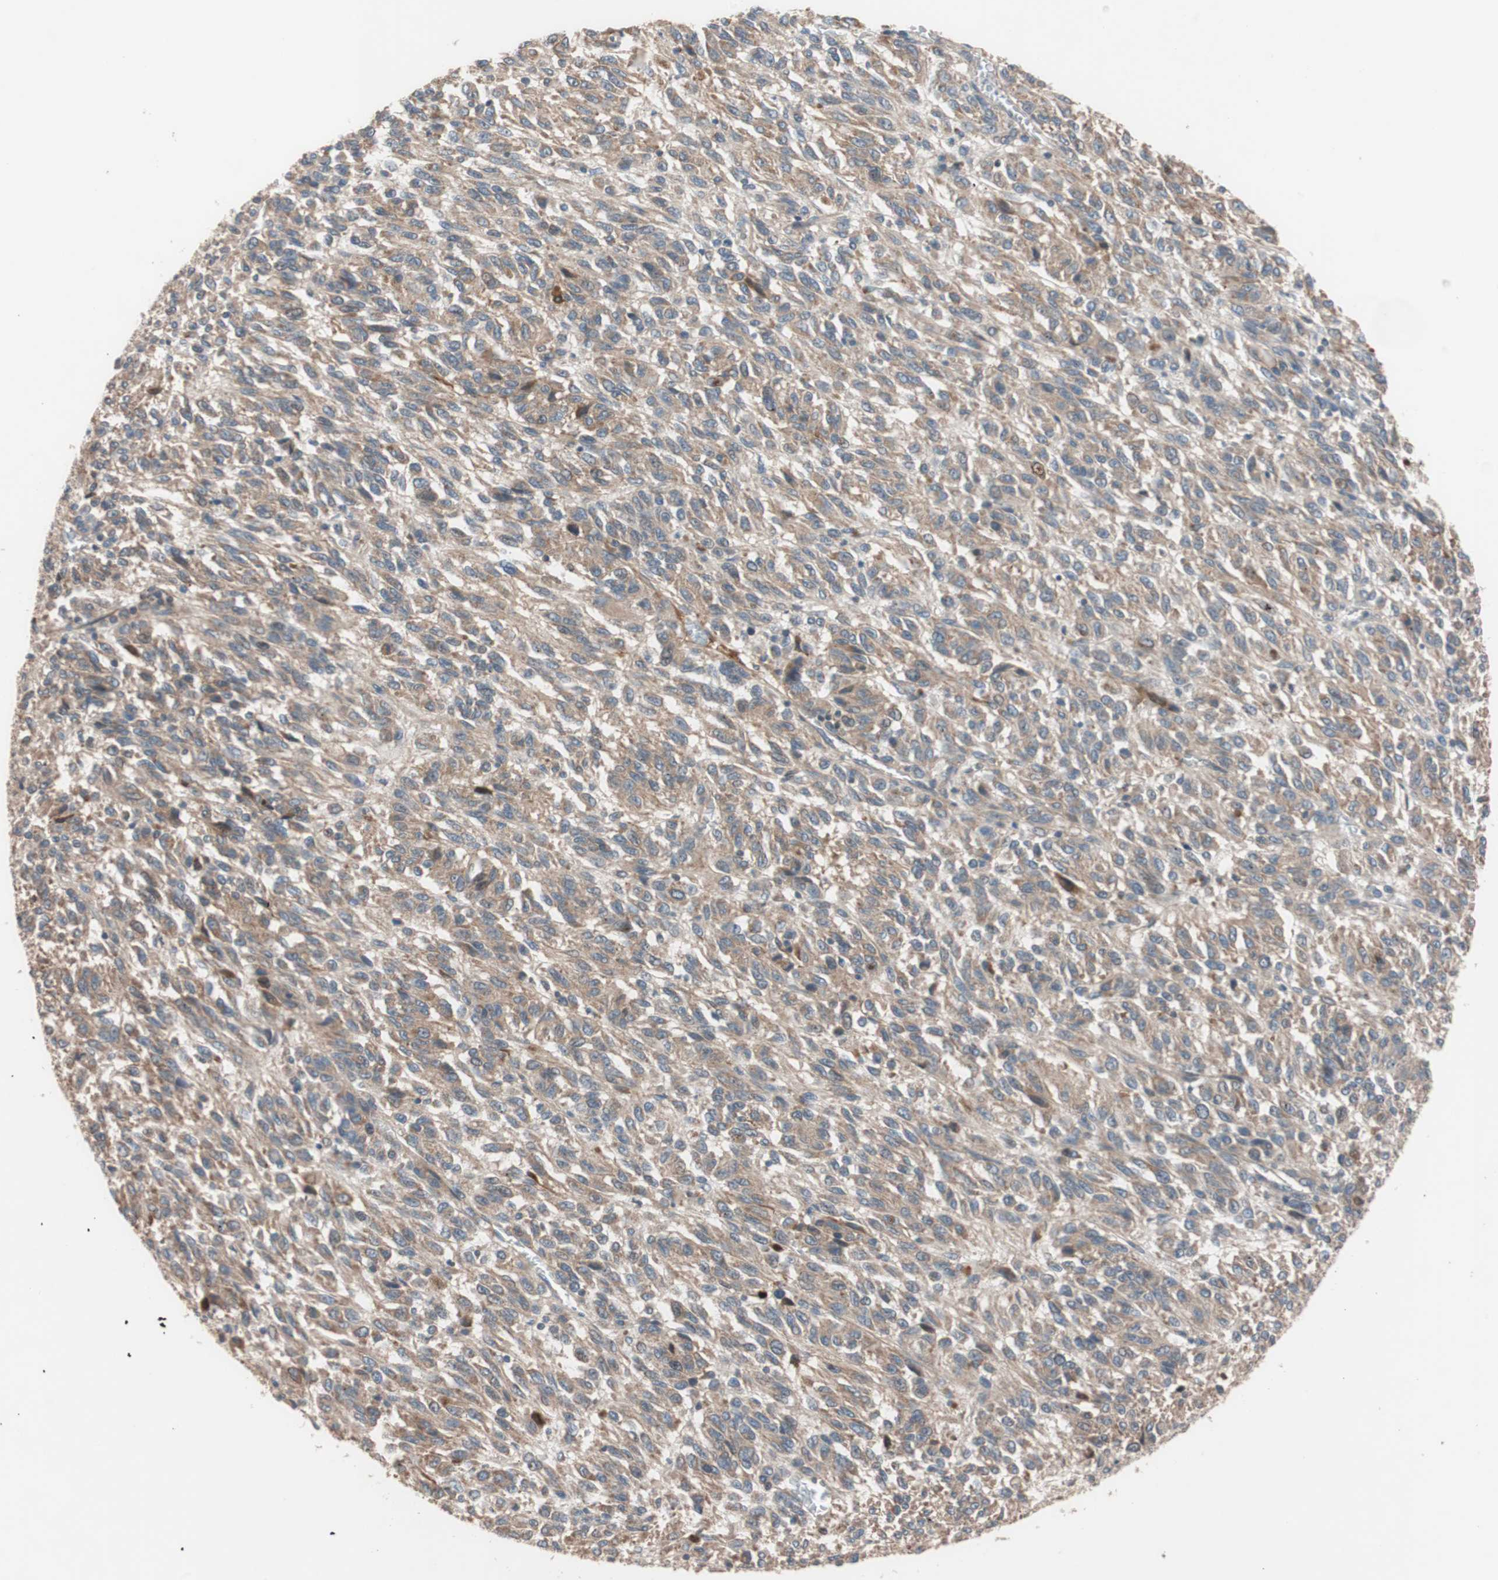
{"staining": {"intensity": "moderate", "quantity": ">75%", "location": "cytoplasmic/membranous"}, "tissue": "melanoma", "cell_type": "Tumor cells", "image_type": "cancer", "snomed": [{"axis": "morphology", "description": "Malignant melanoma, Metastatic site"}, {"axis": "topography", "description": "Lung"}], "caption": "A high-resolution micrograph shows immunohistochemistry staining of melanoma, which shows moderate cytoplasmic/membranous staining in approximately >75% of tumor cells. The protein is shown in brown color, while the nuclei are stained blue.", "gene": "SDC4", "patient": {"sex": "male", "age": 64}}